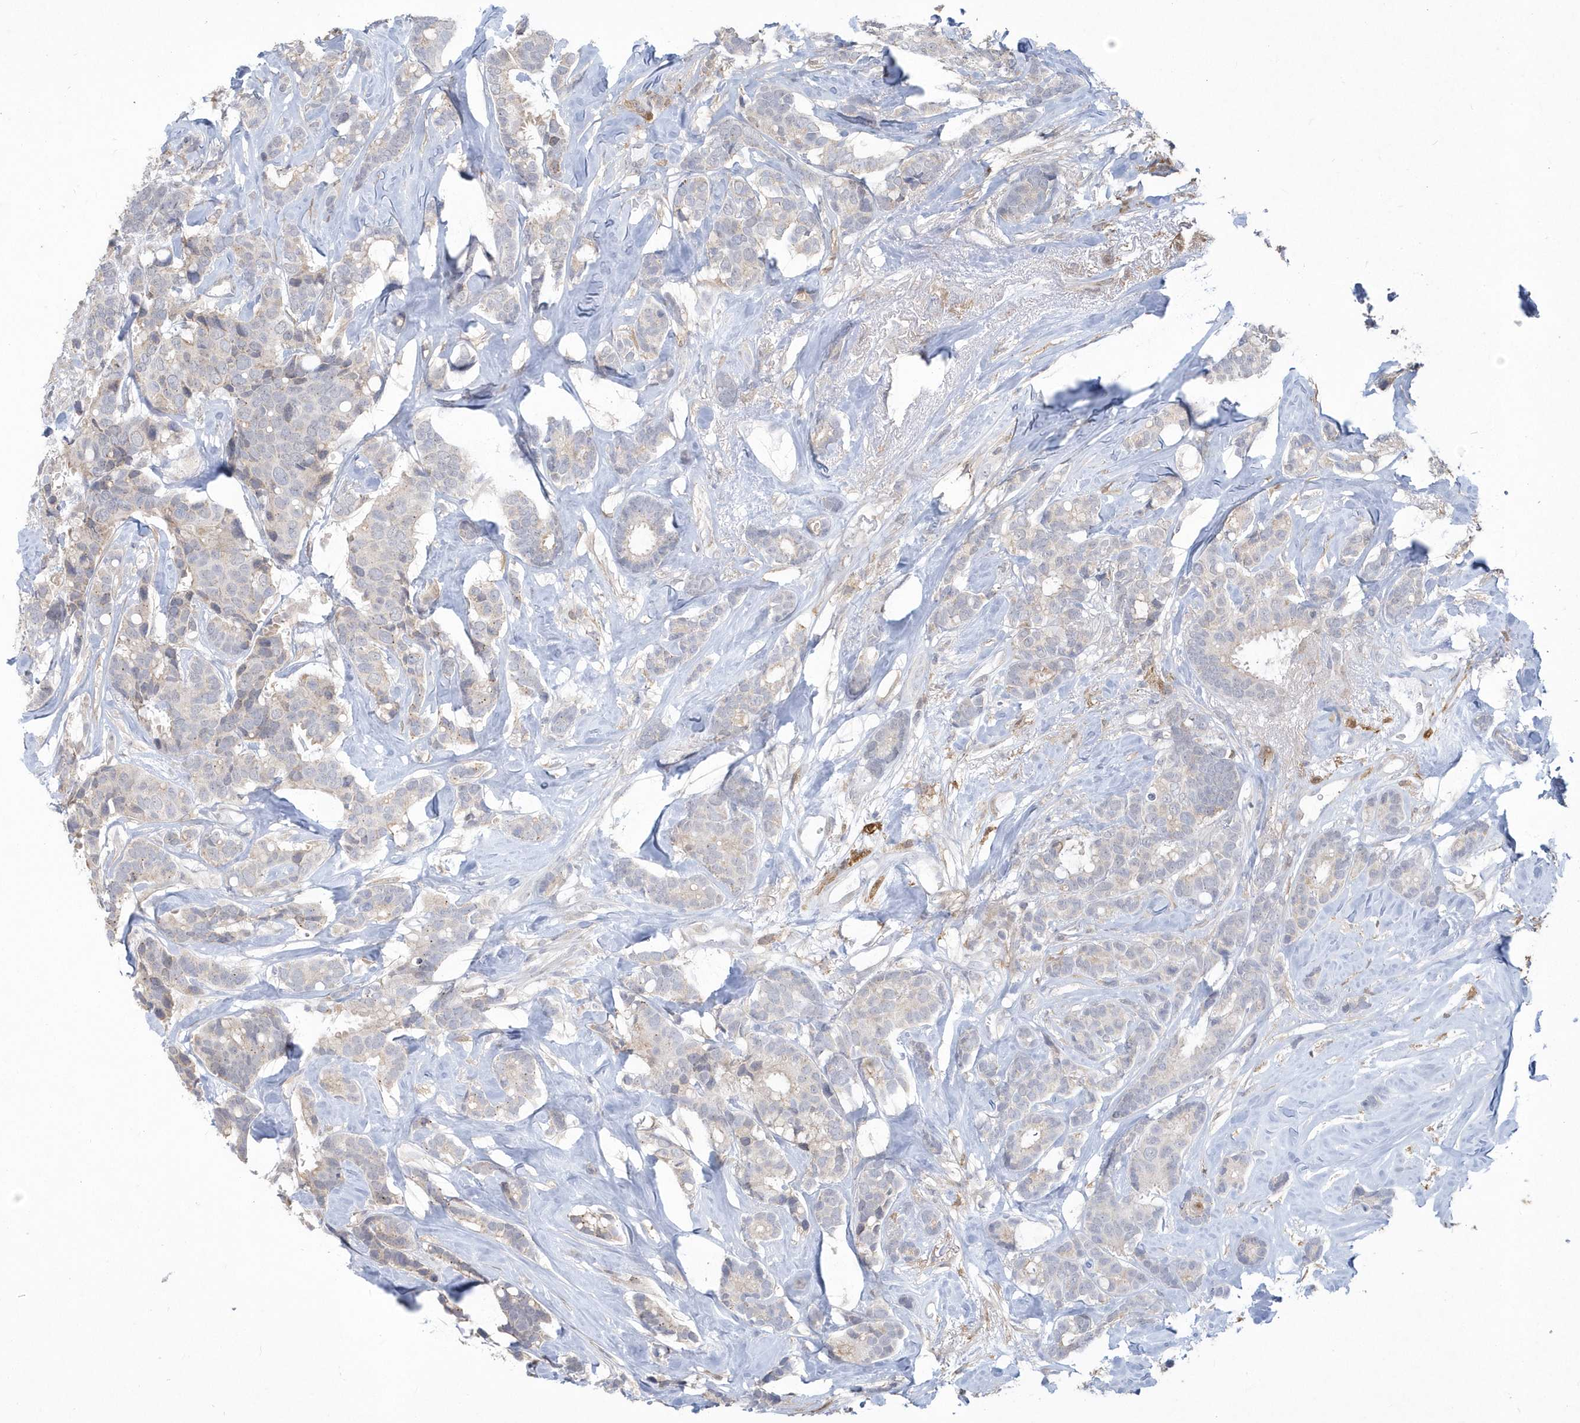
{"staining": {"intensity": "negative", "quantity": "none", "location": "none"}, "tissue": "breast cancer", "cell_type": "Tumor cells", "image_type": "cancer", "snomed": [{"axis": "morphology", "description": "Duct carcinoma"}, {"axis": "topography", "description": "Breast"}], "caption": "Protein analysis of breast cancer (infiltrating ductal carcinoma) exhibits no significant expression in tumor cells.", "gene": "TSPEAR", "patient": {"sex": "female", "age": 40}}